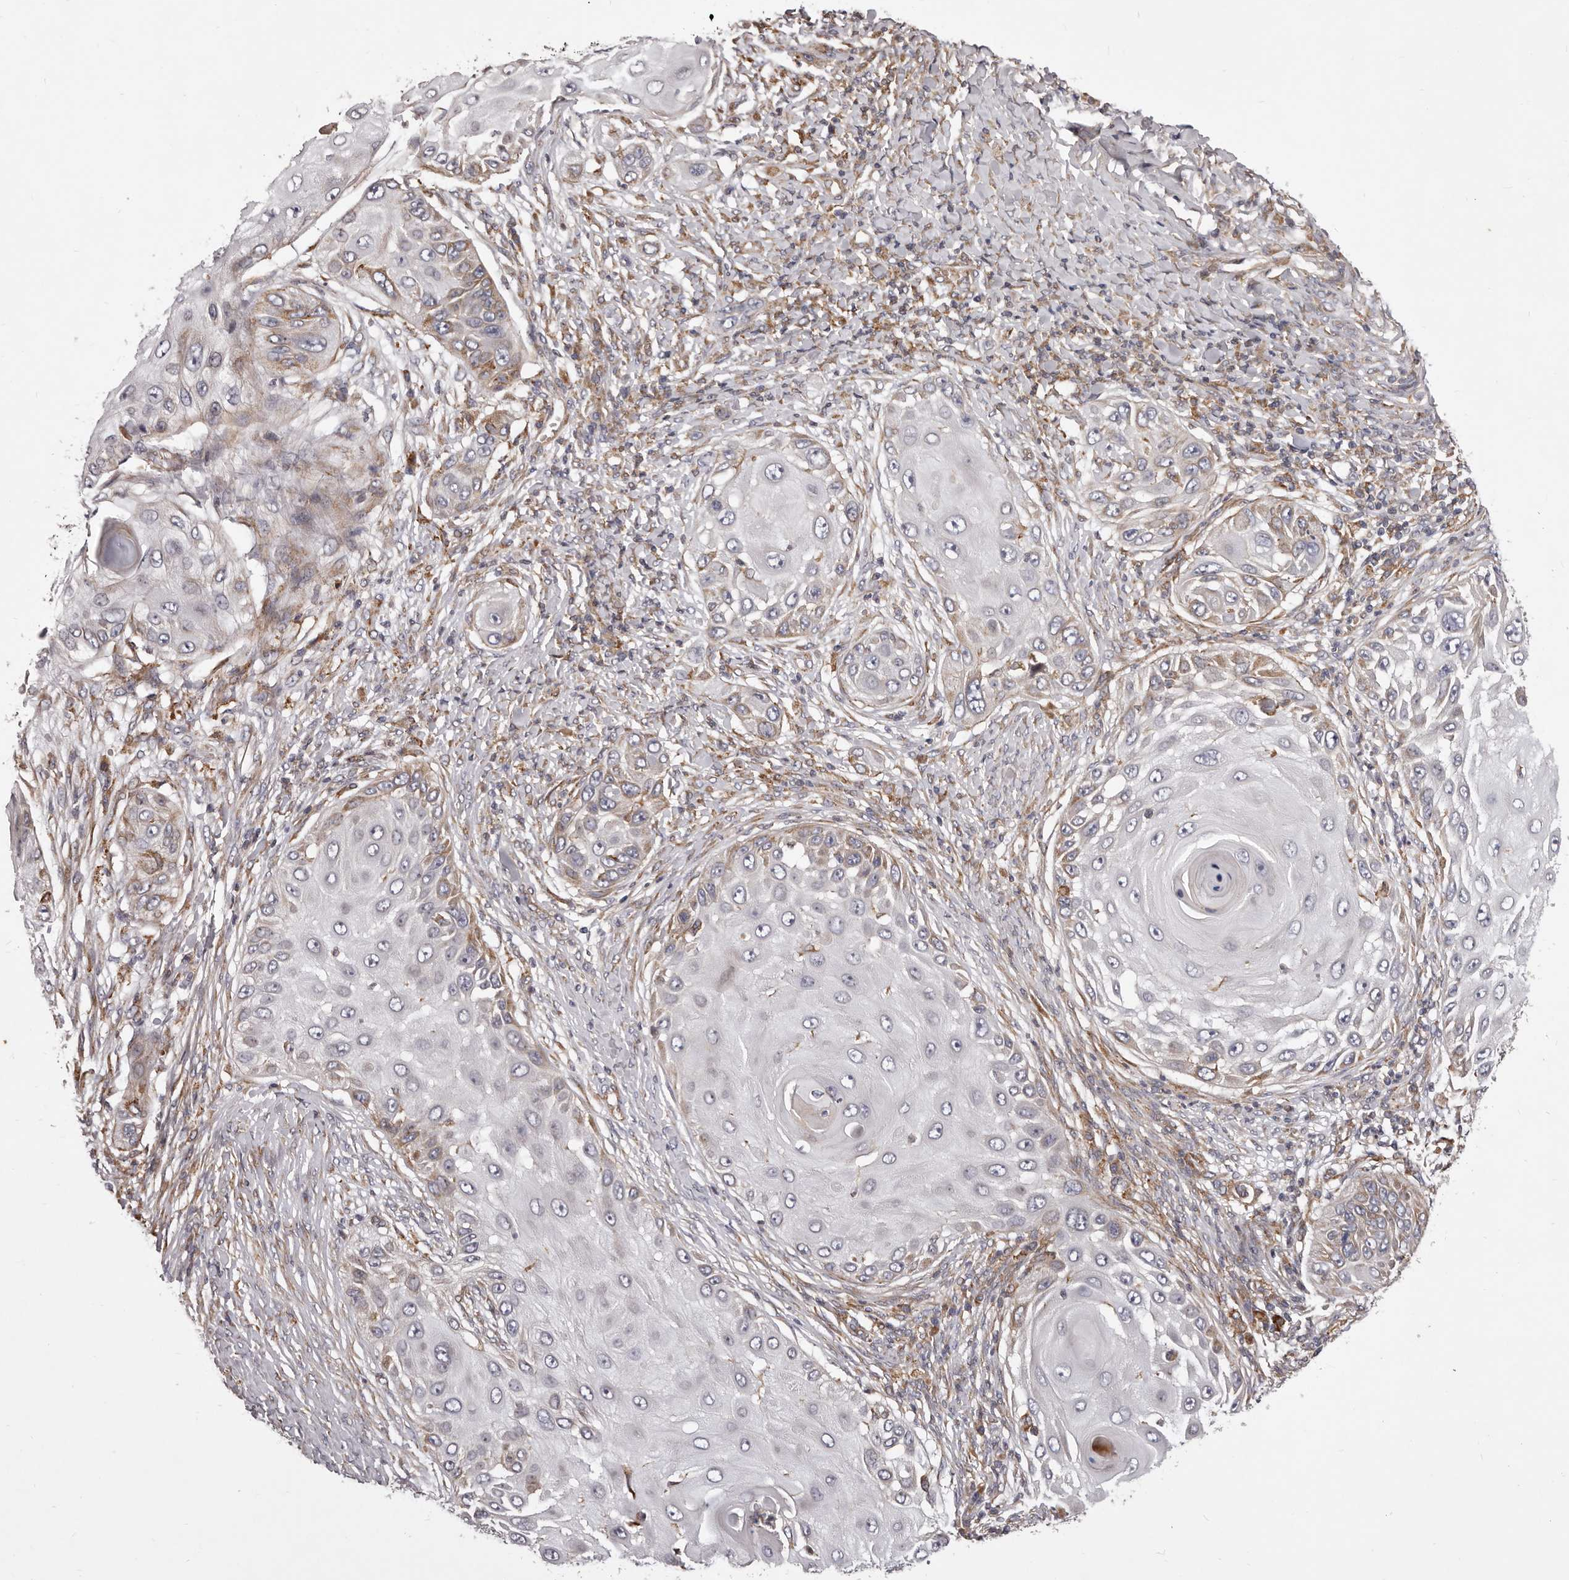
{"staining": {"intensity": "moderate", "quantity": "<25%", "location": "cytoplasmic/membranous"}, "tissue": "skin cancer", "cell_type": "Tumor cells", "image_type": "cancer", "snomed": [{"axis": "morphology", "description": "Squamous cell carcinoma, NOS"}, {"axis": "topography", "description": "Skin"}], "caption": "Skin squamous cell carcinoma stained with DAB (3,3'-diaminobenzidine) immunohistochemistry displays low levels of moderate cytoplasmic/membranous positivity in about <25% of tumor cells.", "gene": "ALPK1", "patient": {"sex": "female", "age": 44}}